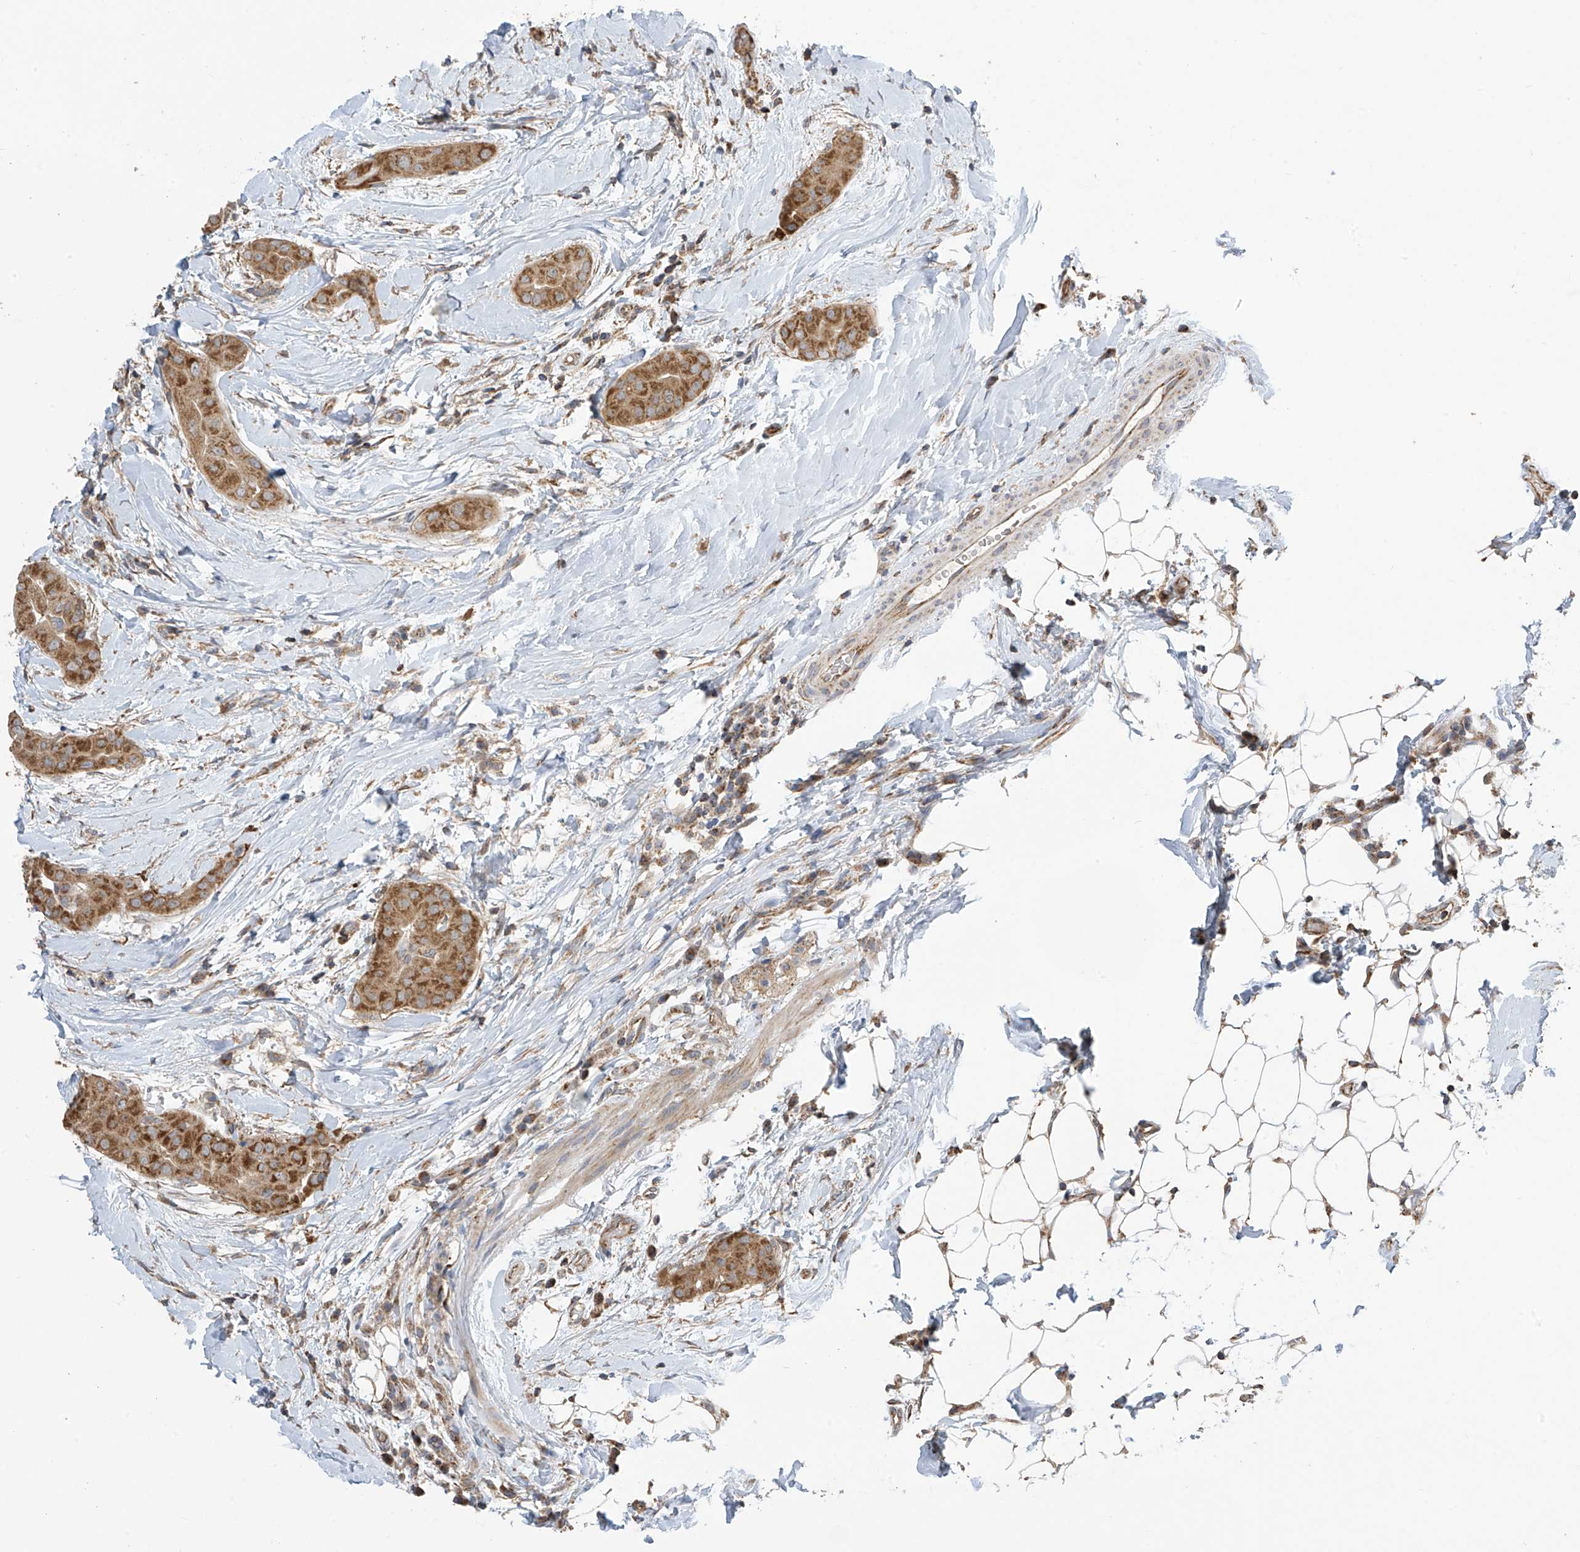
{"staining": {"intensity": "moderate", "quantity": ">75%", "location": "cytoplasmic/membranous"}, "tissue": "thyroid cancer", "cell_type": "Tumor cells", "image_type": "cancer", "snomed": [{"axis": "morphology", "description": "Papillary adenocarcinoma, NOS"}, {"axis": "topography", "description": "Thyroid gland"}], "caption": "Moderate cytoplasmic/membranous expression is identified in approximately >75% of tumor cells in thyroid papillary adenocarcinoma.", "gene": "PNPT1", "patient": {"sex": "male", "age": 33}}